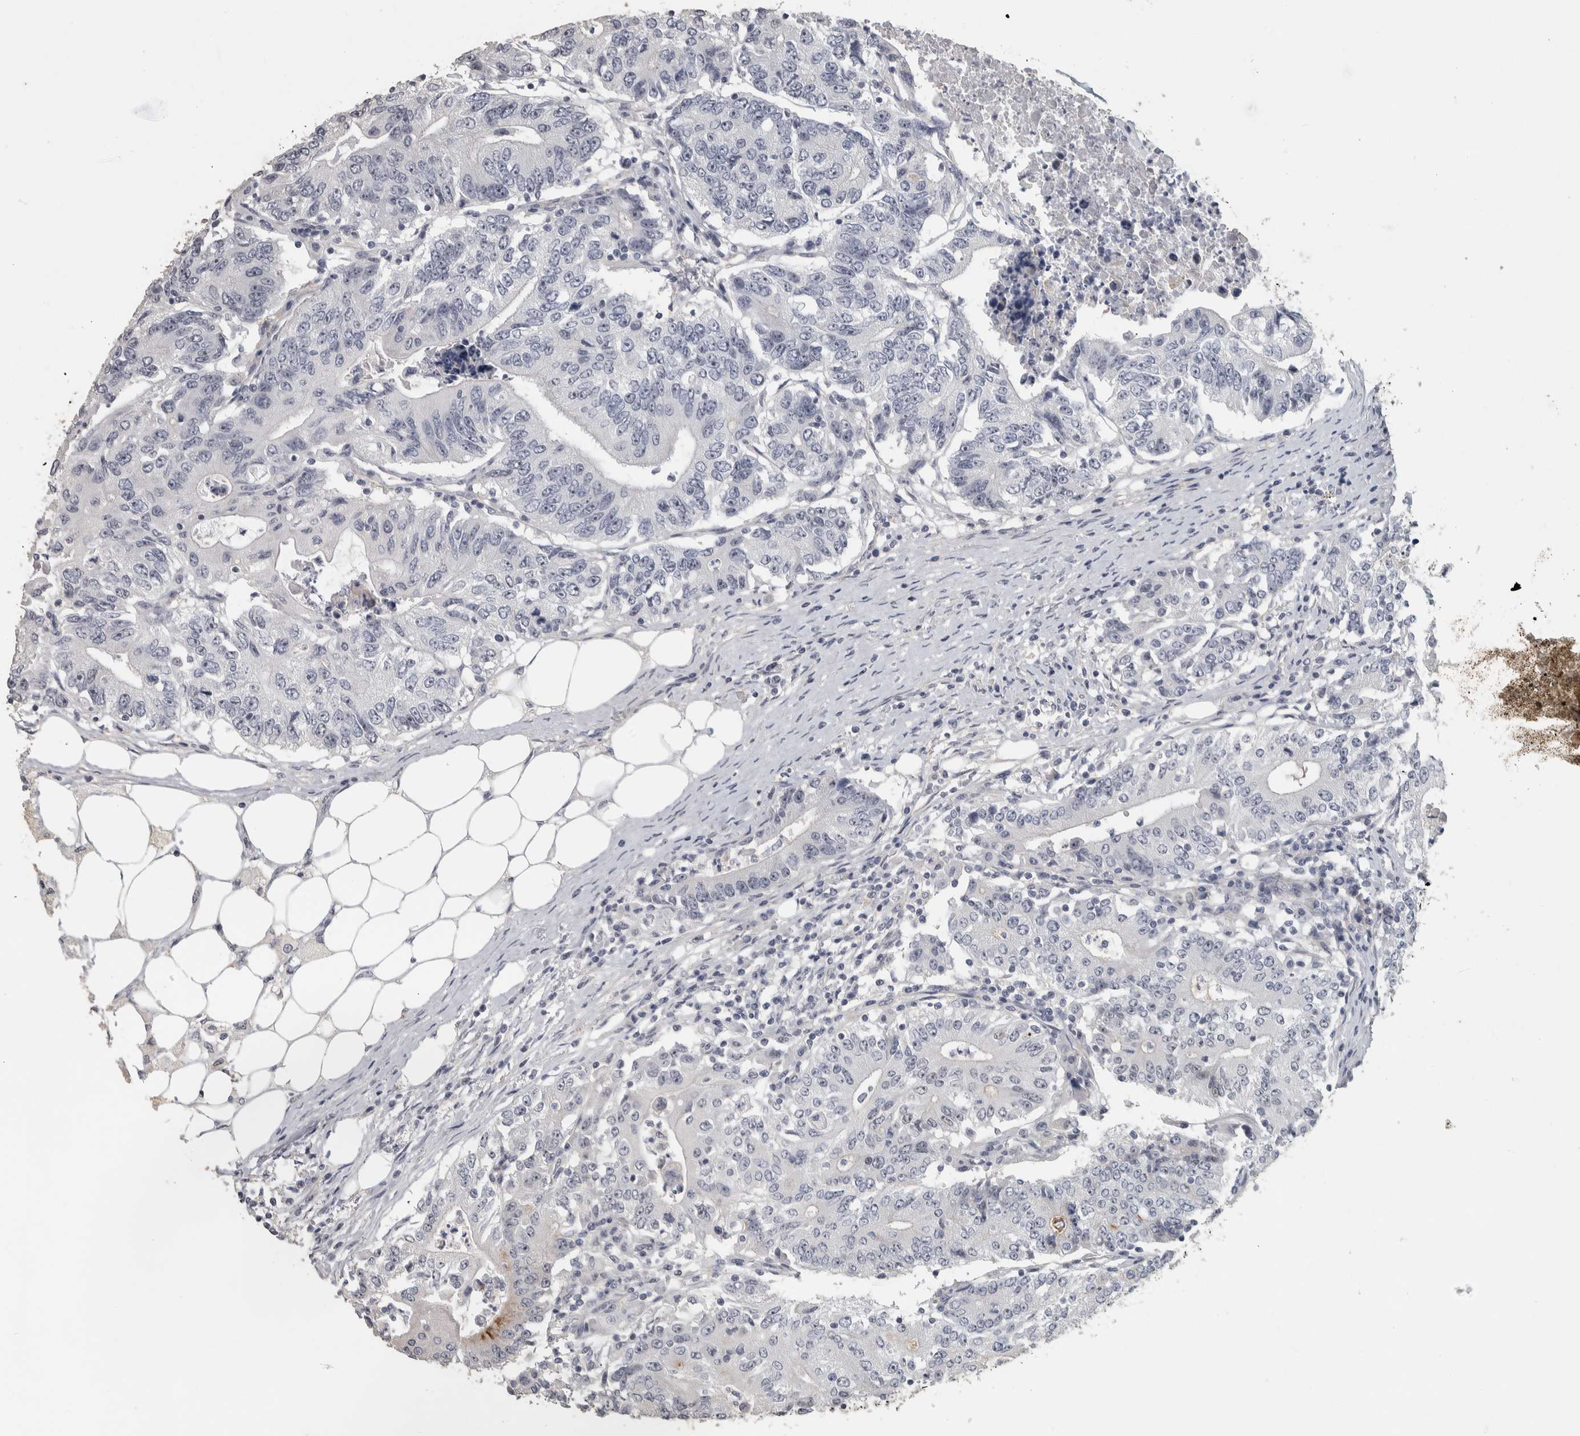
{"staining": {"intensity": "negative", "quantity": "none", "location": "none"}, "tissue": "colorectal cancer", "cell_type": "Tumor cells", "image_type": "cancer", "snomed": [{"axis": "morphology", "description": "Adenocarcinoma, NOS"}, {"axis": "topography", "description": "Colon"}], "caption": "A photomicrograph of adenocarcinoma (colorectal) stained for a protein displays no brown staining in tumor cells.", "gene": "DCAF10", "patient": {"sex": "female", "age": 77}}